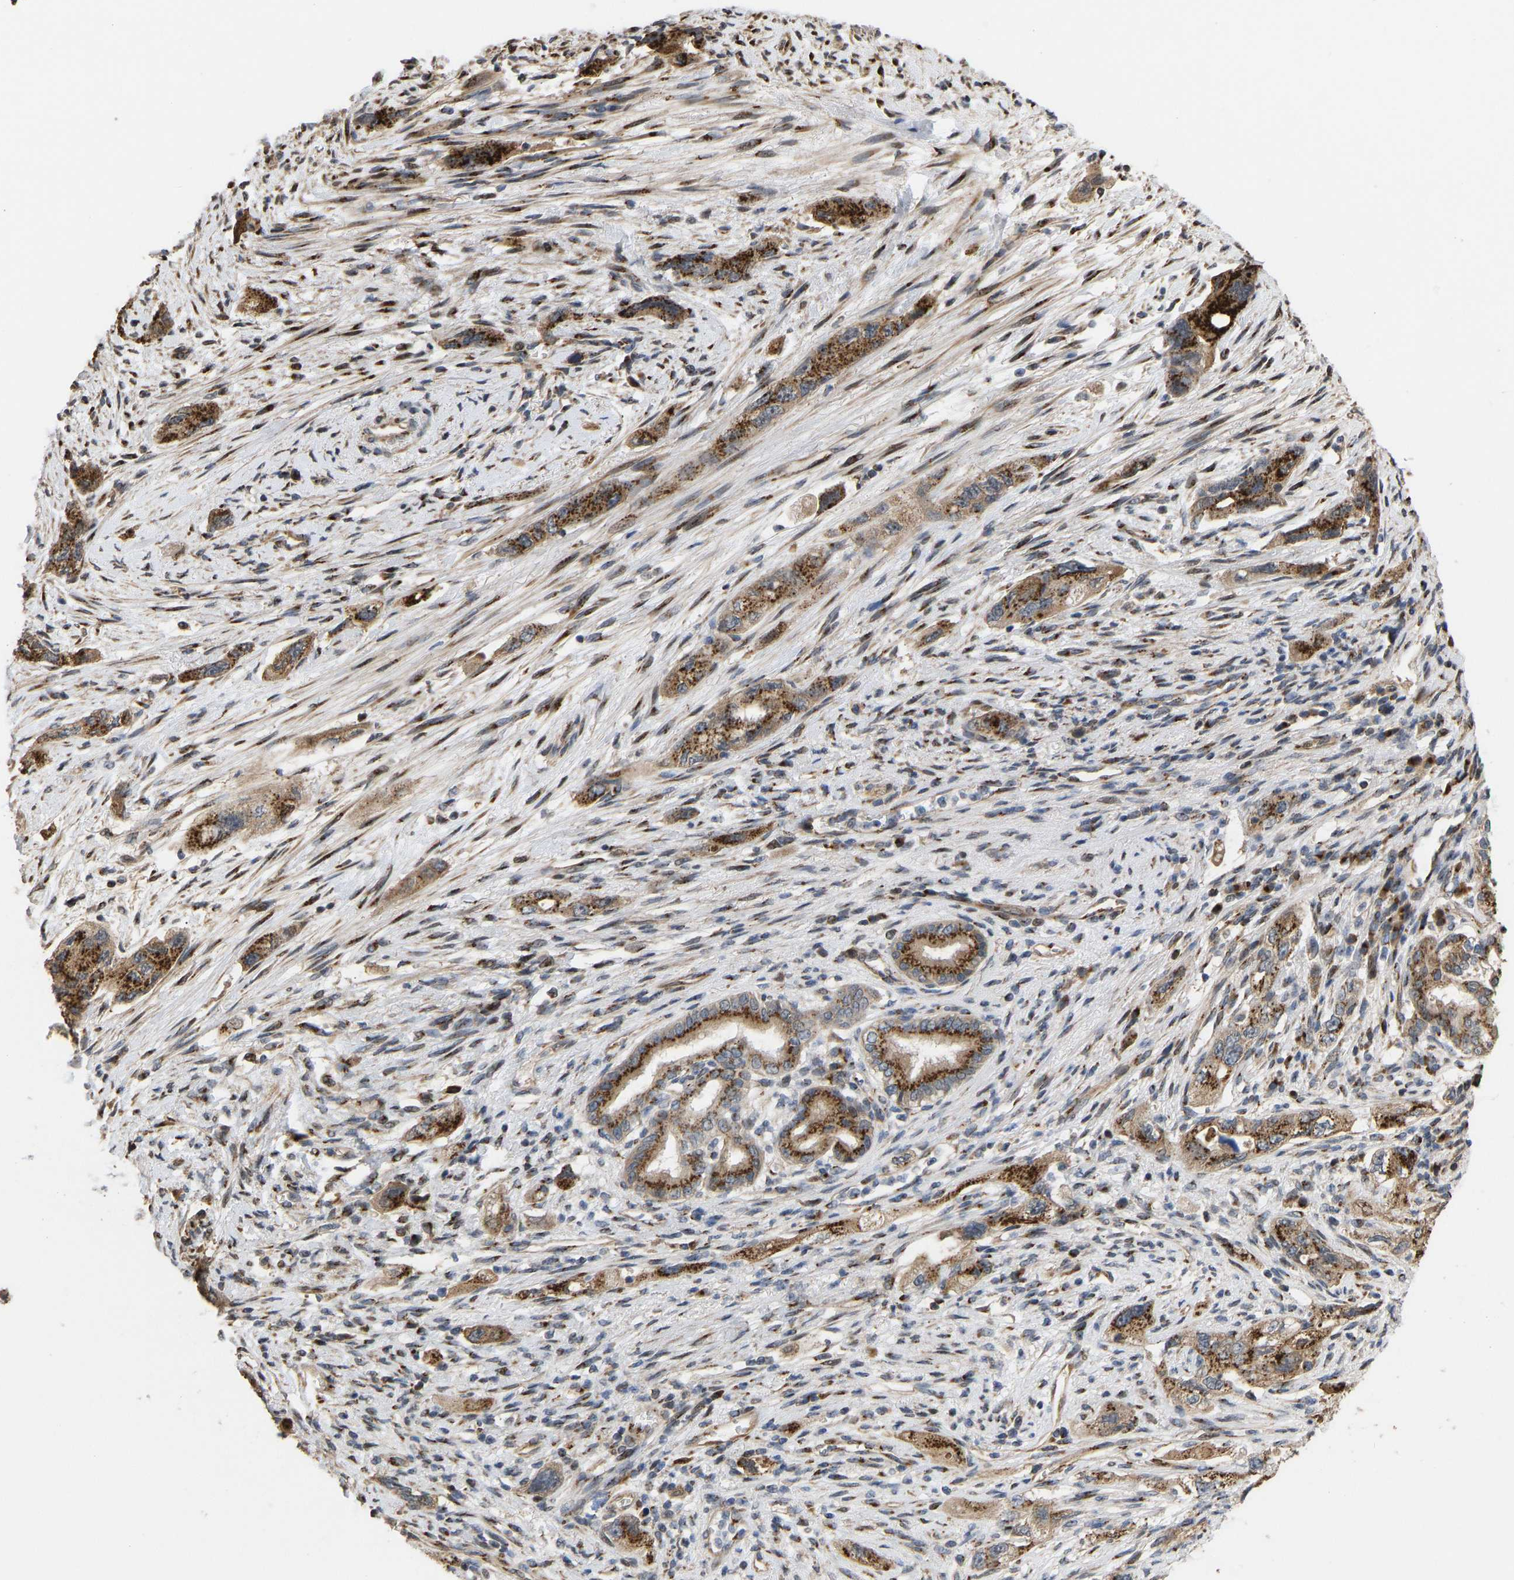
{"staining": {"intensity": "moderate", "quantity": ">75%", "location": "cytoplasmic/membranous"}, "tissue": "pancreatic cancer", "cell_type": "Tumor cells", "image_type": "cancer", "snomed": [{"axis": "morphology", "description": "Adenocarcinoma, NOS"}, {"axis": "topography", "description": "Pancreas"}], "caption": "Human pancreatic adenocarcinoma stained for a protein (brown) shows moderate cytoplasmic/membranous positive positivity in approximately >75% of tumor cells.", "gene": "YIPF4", "patient": {"sex": "female", "age": 73}}